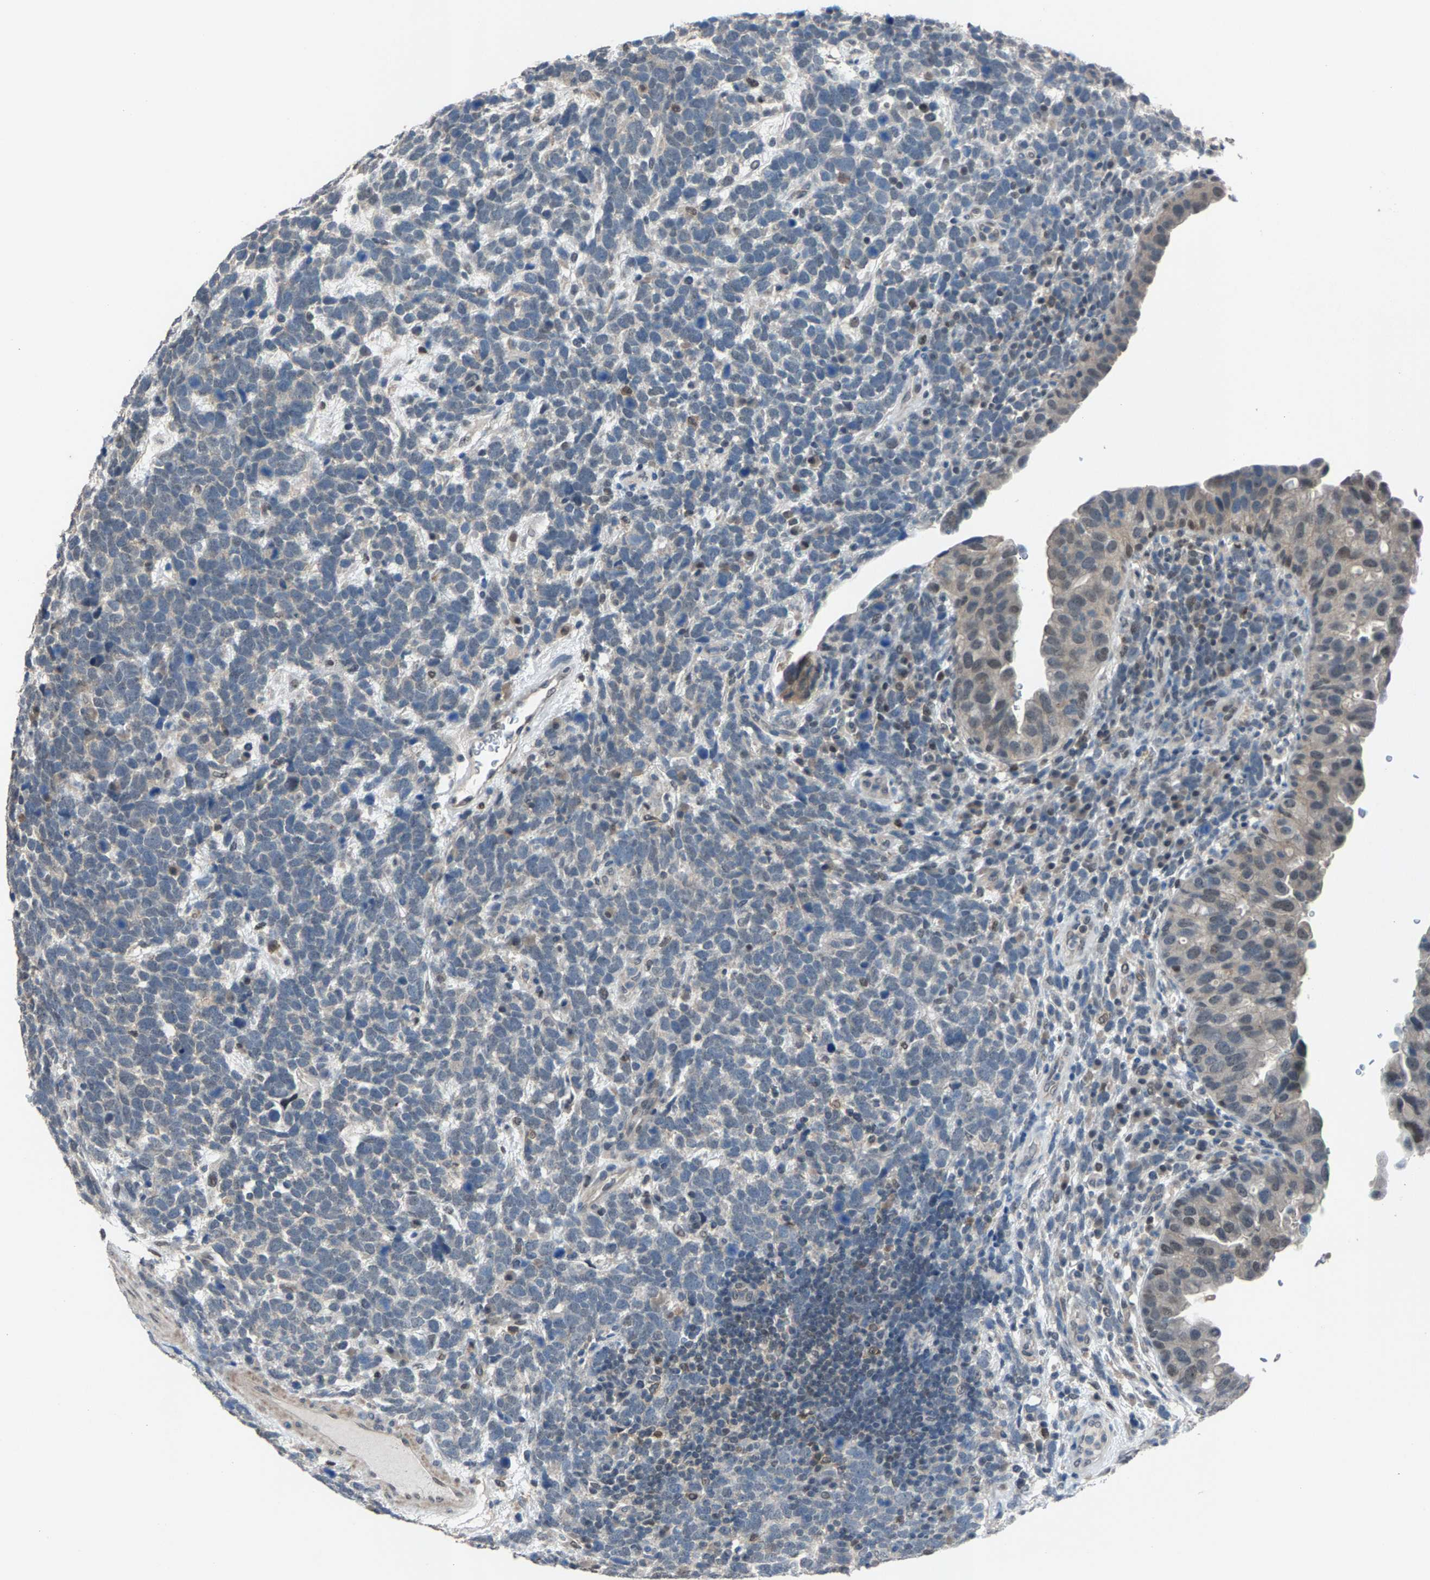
{"staining": {"intensity": "weak", "quantity": "<25%", "location": "cytoplasmic/membranous"}, "tissue": "urothelial cancer", "cell_type": "Tumor cells", "image_type": "cancer", "snomed": [{"axis": "morphology", "description": "Urothelial carcinoma, High grade"}, {"axis": "topography", "description": "Urinary bladder"}], "caption": "Tumor cells are negative for brown protein staining in high-grade urothelial carcinoma. The staining was performed using DAB to visualize the protein expression in brown, while the nuclei were stained in blue with hematoxylin (Magnification: 20x).", "gene": "ZNF276", "patient": {"sex": "female", "age": 82}}